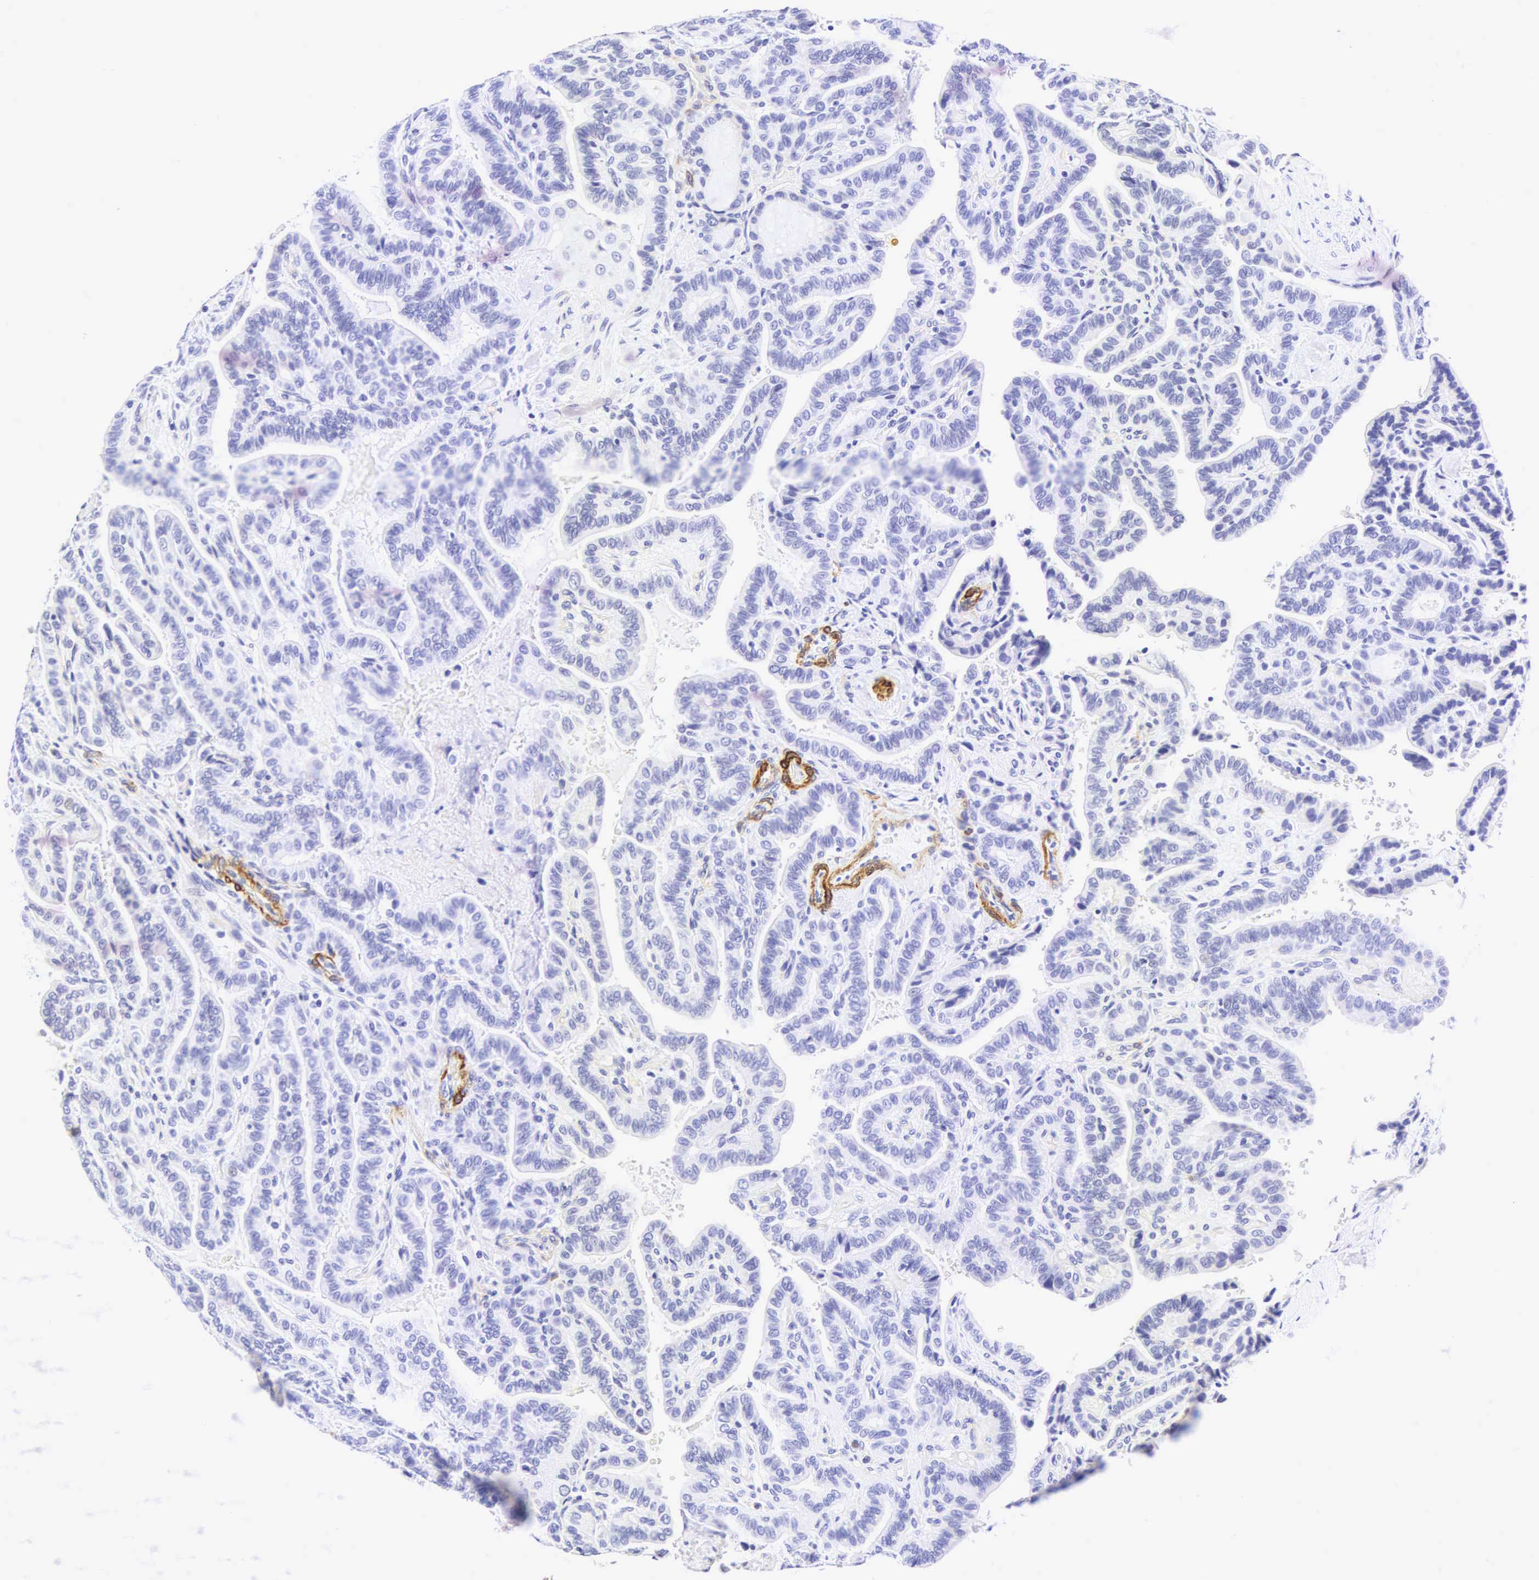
{"staining": {"intensity": "negative", "quantity": "none", "location": "none"}, "tissue": "thyroid cancer", "cell_type": "Tumor cells", "image_type": "cancer", "snomed": [{"axis": "morphology", "description": "Papillary adenocarcinoma, NOS"}, {"axis": "topography", "description": "Thyroid gland"}], "caption": "Tumor cells show no significant protein staining in thyroid cancer. (IHC, brightfield microscopy, high magnification).", "gene": "CALD1", "patient": {"sex": "male", "age": 87}}